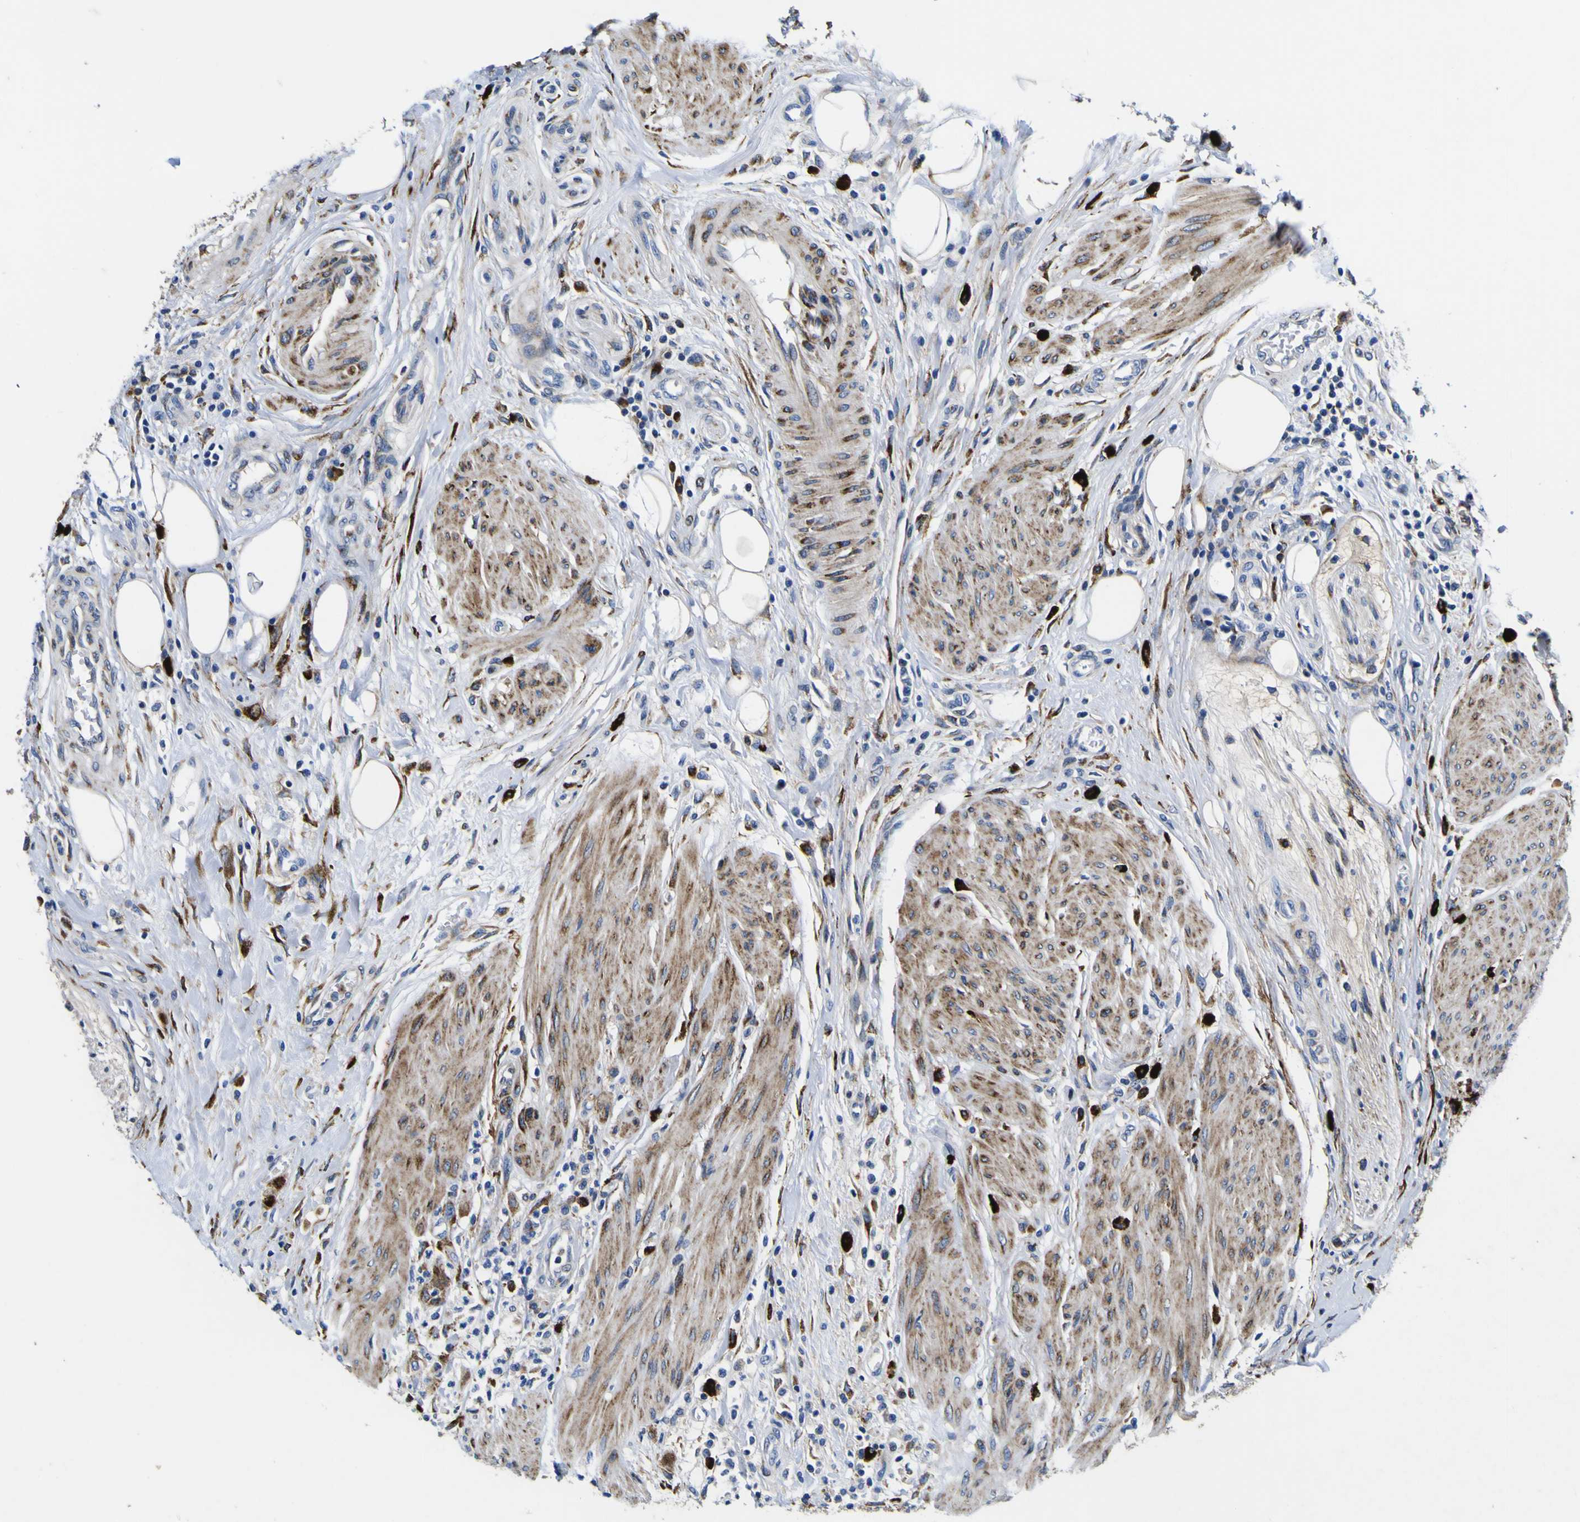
{"staining": {"intensity": "weak", "quantity": "<25%", "location": "cytoplasmic/membranous"}, "tissue": "urothelial cancer", "cell_type": "Tumor cells", "image_type": "cancer", "snomed": [{"axis": "morphology", "description": "Urothelial carcinoma, High grade"}, {"axis": "topography", "description": "Urinary bladder"}], "caption": "Immunohistochemical staining of human urothelial carcinoma (high-grade) shows no significant expression in tumor cells. (DAB immunohistochemistry (IHC) visualized using brightfield microscopy, high magnification).", "gene": "SCD", "patient": {"sex": "male", "age": 35}}